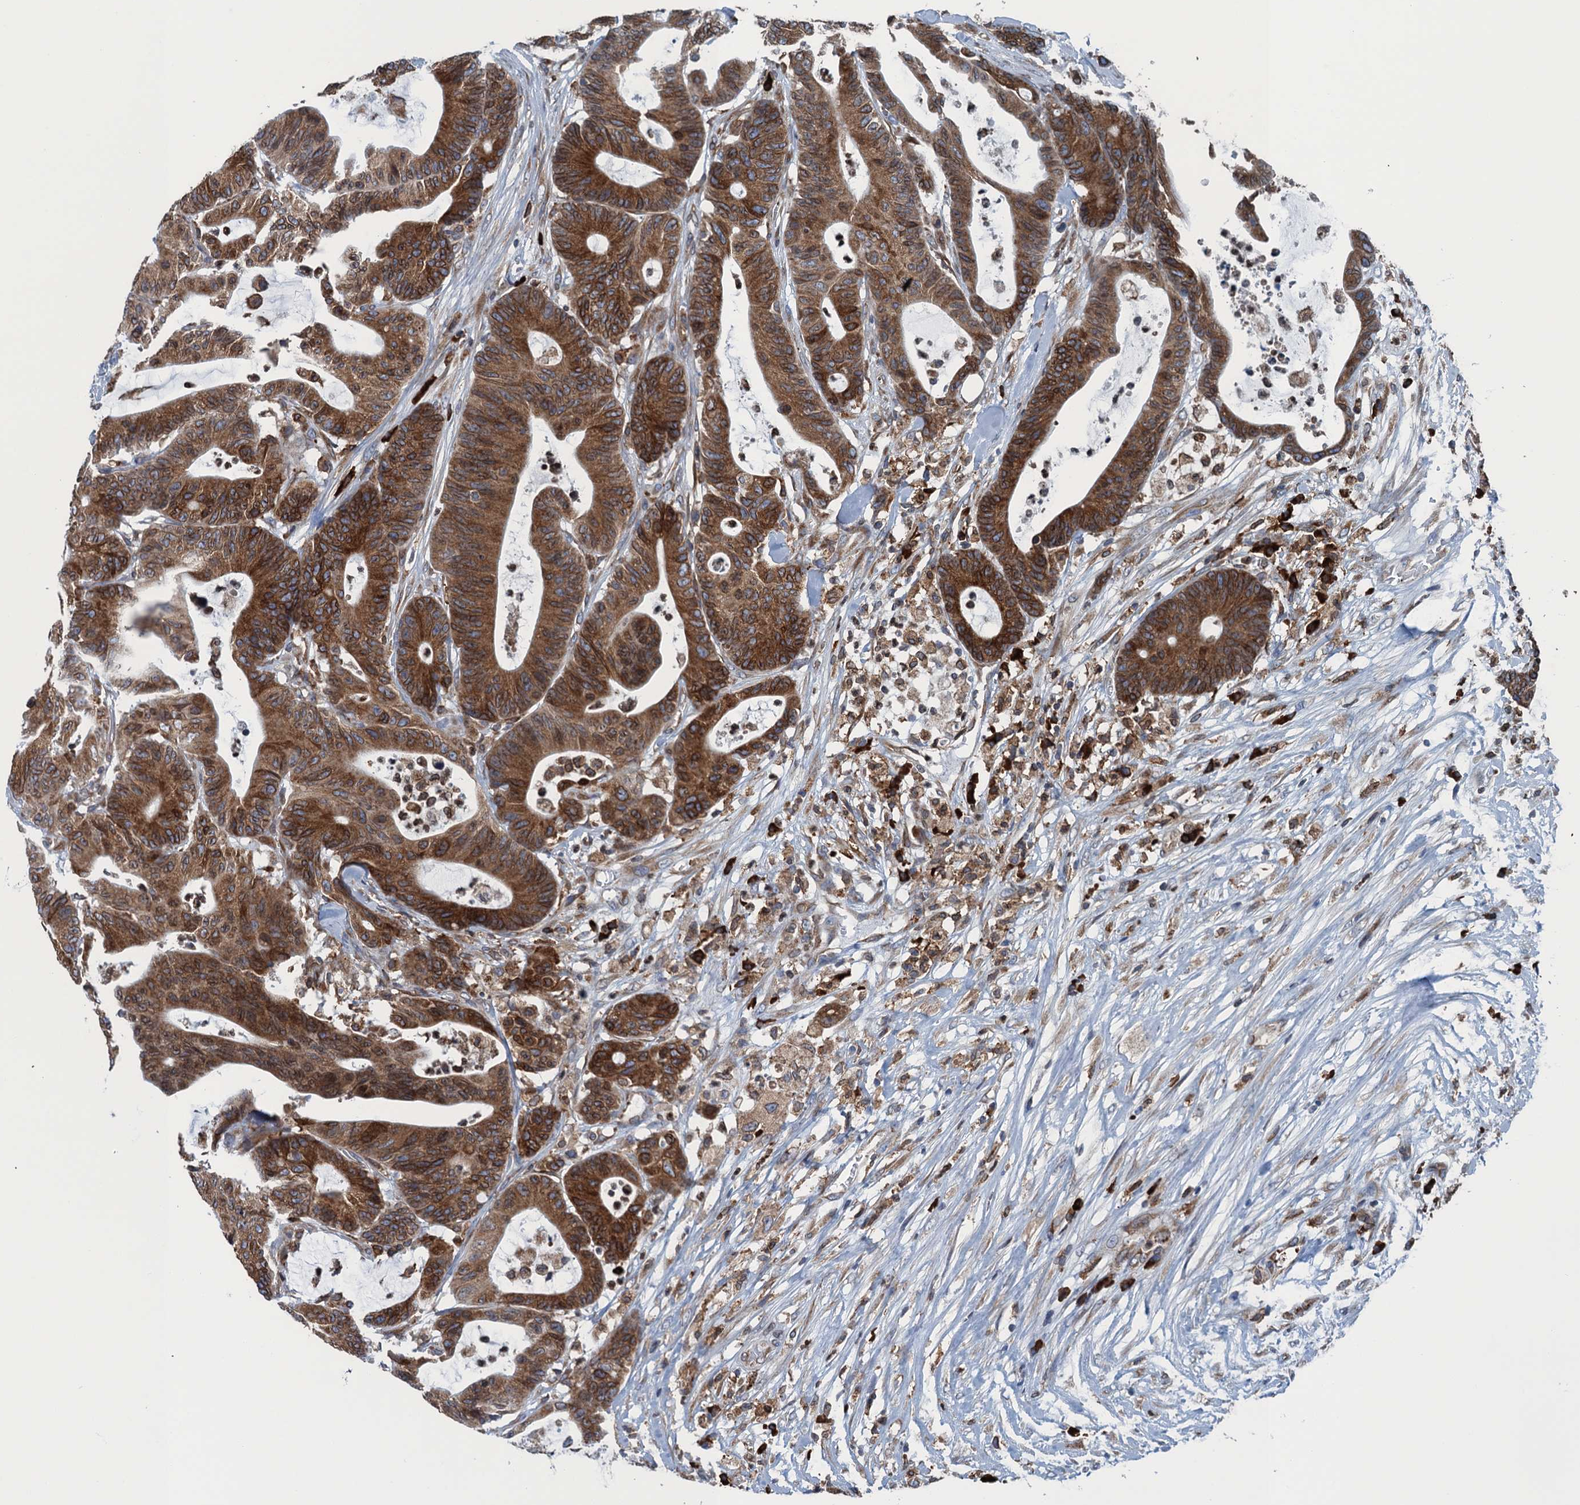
{"staining": {"intensity": "moderate", "quantity": ">75%", "location": "cytoplasmic/membranous"}, "tissue": "colorectal cancer", "cell_type": "Tumor cells", "image_type": "cancer", "snomed": [{"axis": "morphology", "description": "Adenocarcinoma, NOS"}, {"axis": "topography", "description": "Colon"}], "caption": "Moderate cytoplasmic/membranous expression for a protein is identified in about >75% of tumor cells of colorectal adenocarcinoma using IHC.", "gene": "TMEM205", "patient": {"sex": "female", "age": 84}}